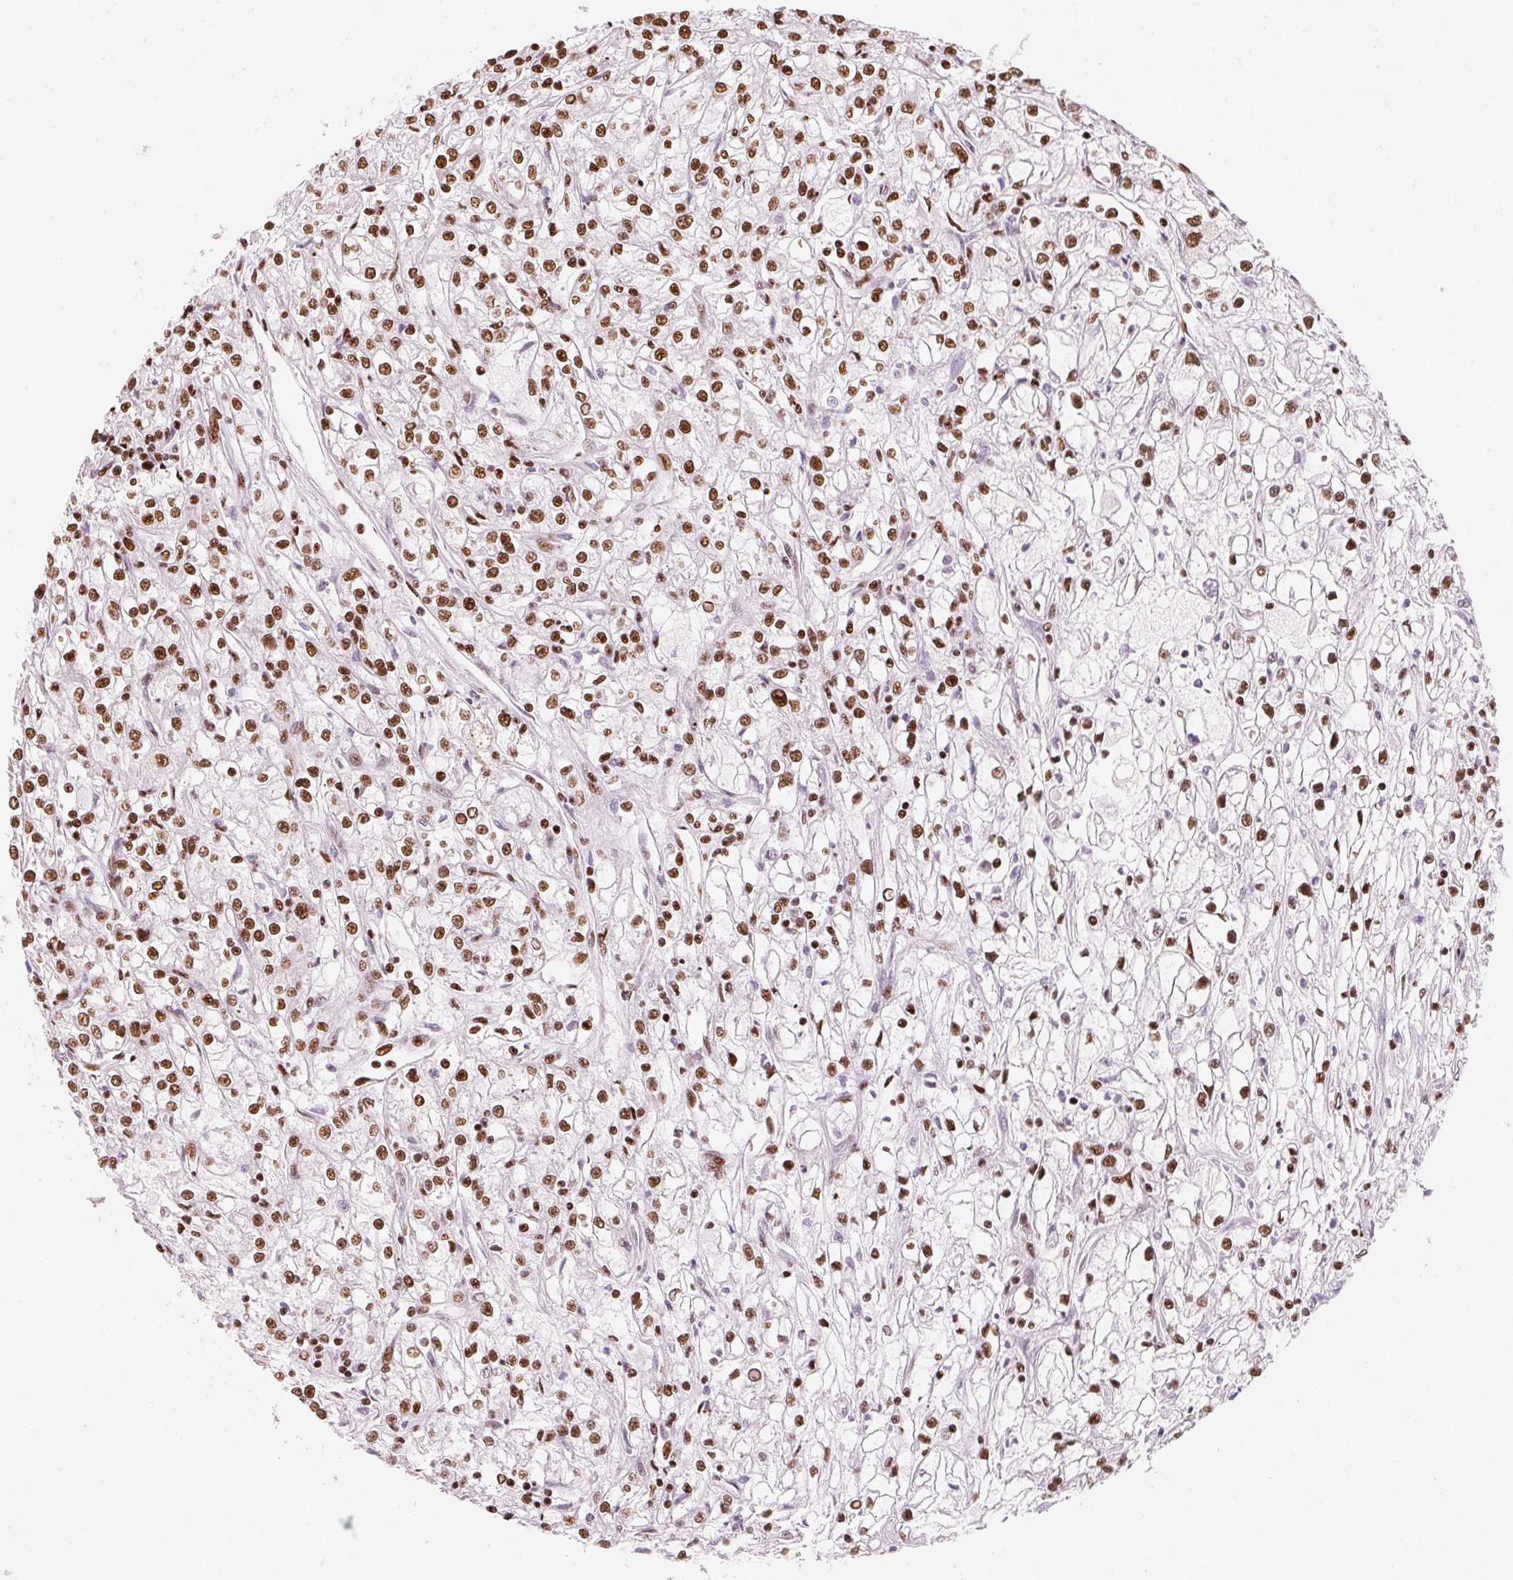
{"staining": {"intensity": "strong", "quantity": ">75%", "location": "nuclear"}, "tissue": "renal cancer", "cell_type": "Tumor cells", "image_type": "cancer", "snomed": [{"axis": "morphology", "description": "Adenocarcinoma, NOS"}, {"axis": "topography", "description": "Kidney"}], "caption": "Brown immunohistochemical staining in human renal cancer displays strong nuclear expression in approximately >75% of tumor cells.", "gene": "NXF1", "patient": {"sex": "female", "age": 59}}